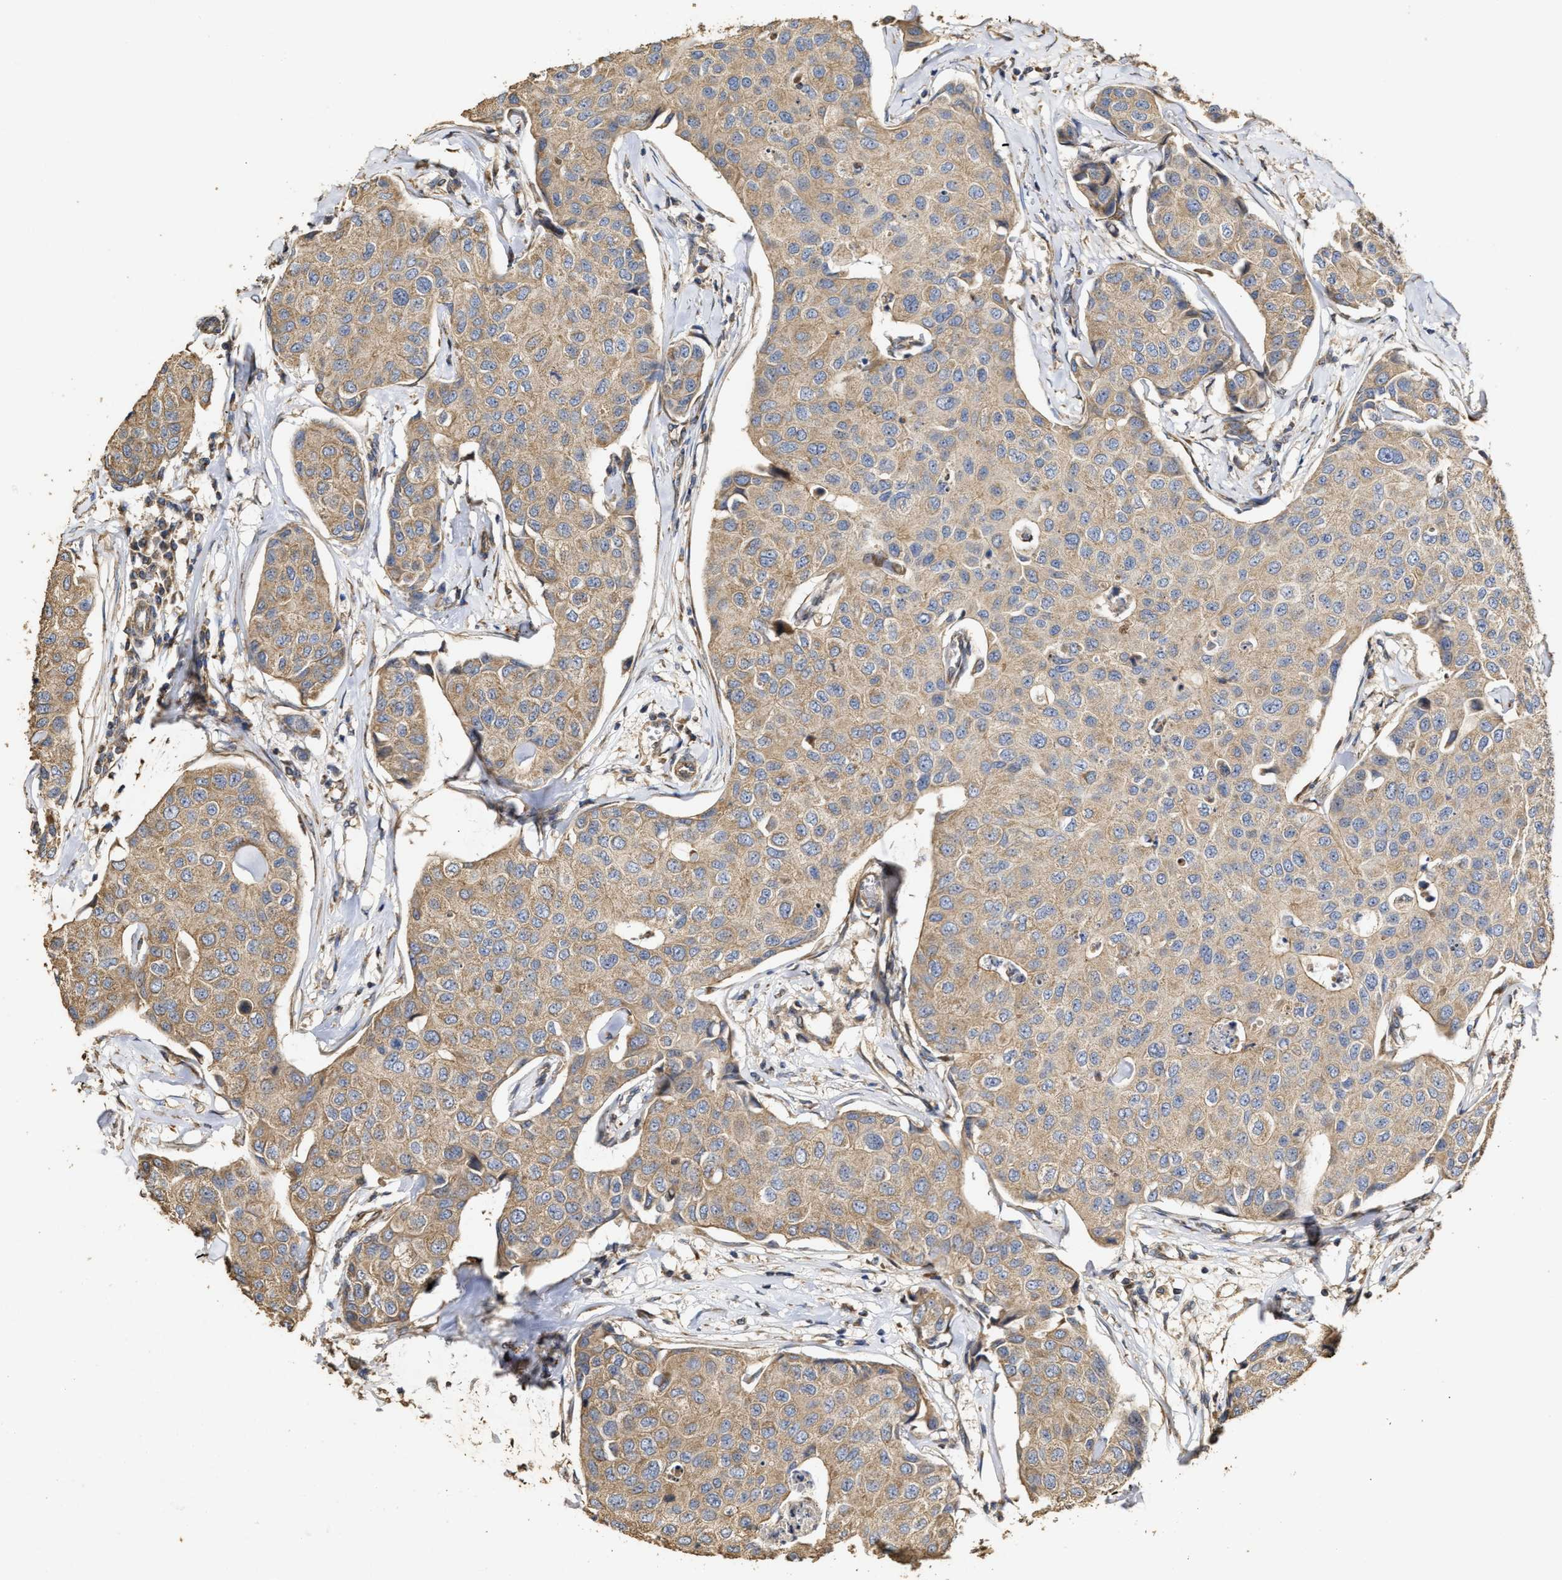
{"staining": {"intensity": "moderate", "quantity": ">75%", "location": "cytoplasmic/membranous"}, "tissue": "breast cancer", "cell_type": "Tumor cells", "image_type": "cancer", "snomed": [{"axis": "morphology", "description": "Duct carcinoma"}, {"axis": "topography", "description": "Breast"}], "caption": "A medium amount of moderate cytoplasmic/membranous positivity is identified in approximately >75% of tumor cells in breast intraductal carcinoma tissue.", "gene": "NAV1", "patient": {"sex": "female", "age": 80}}